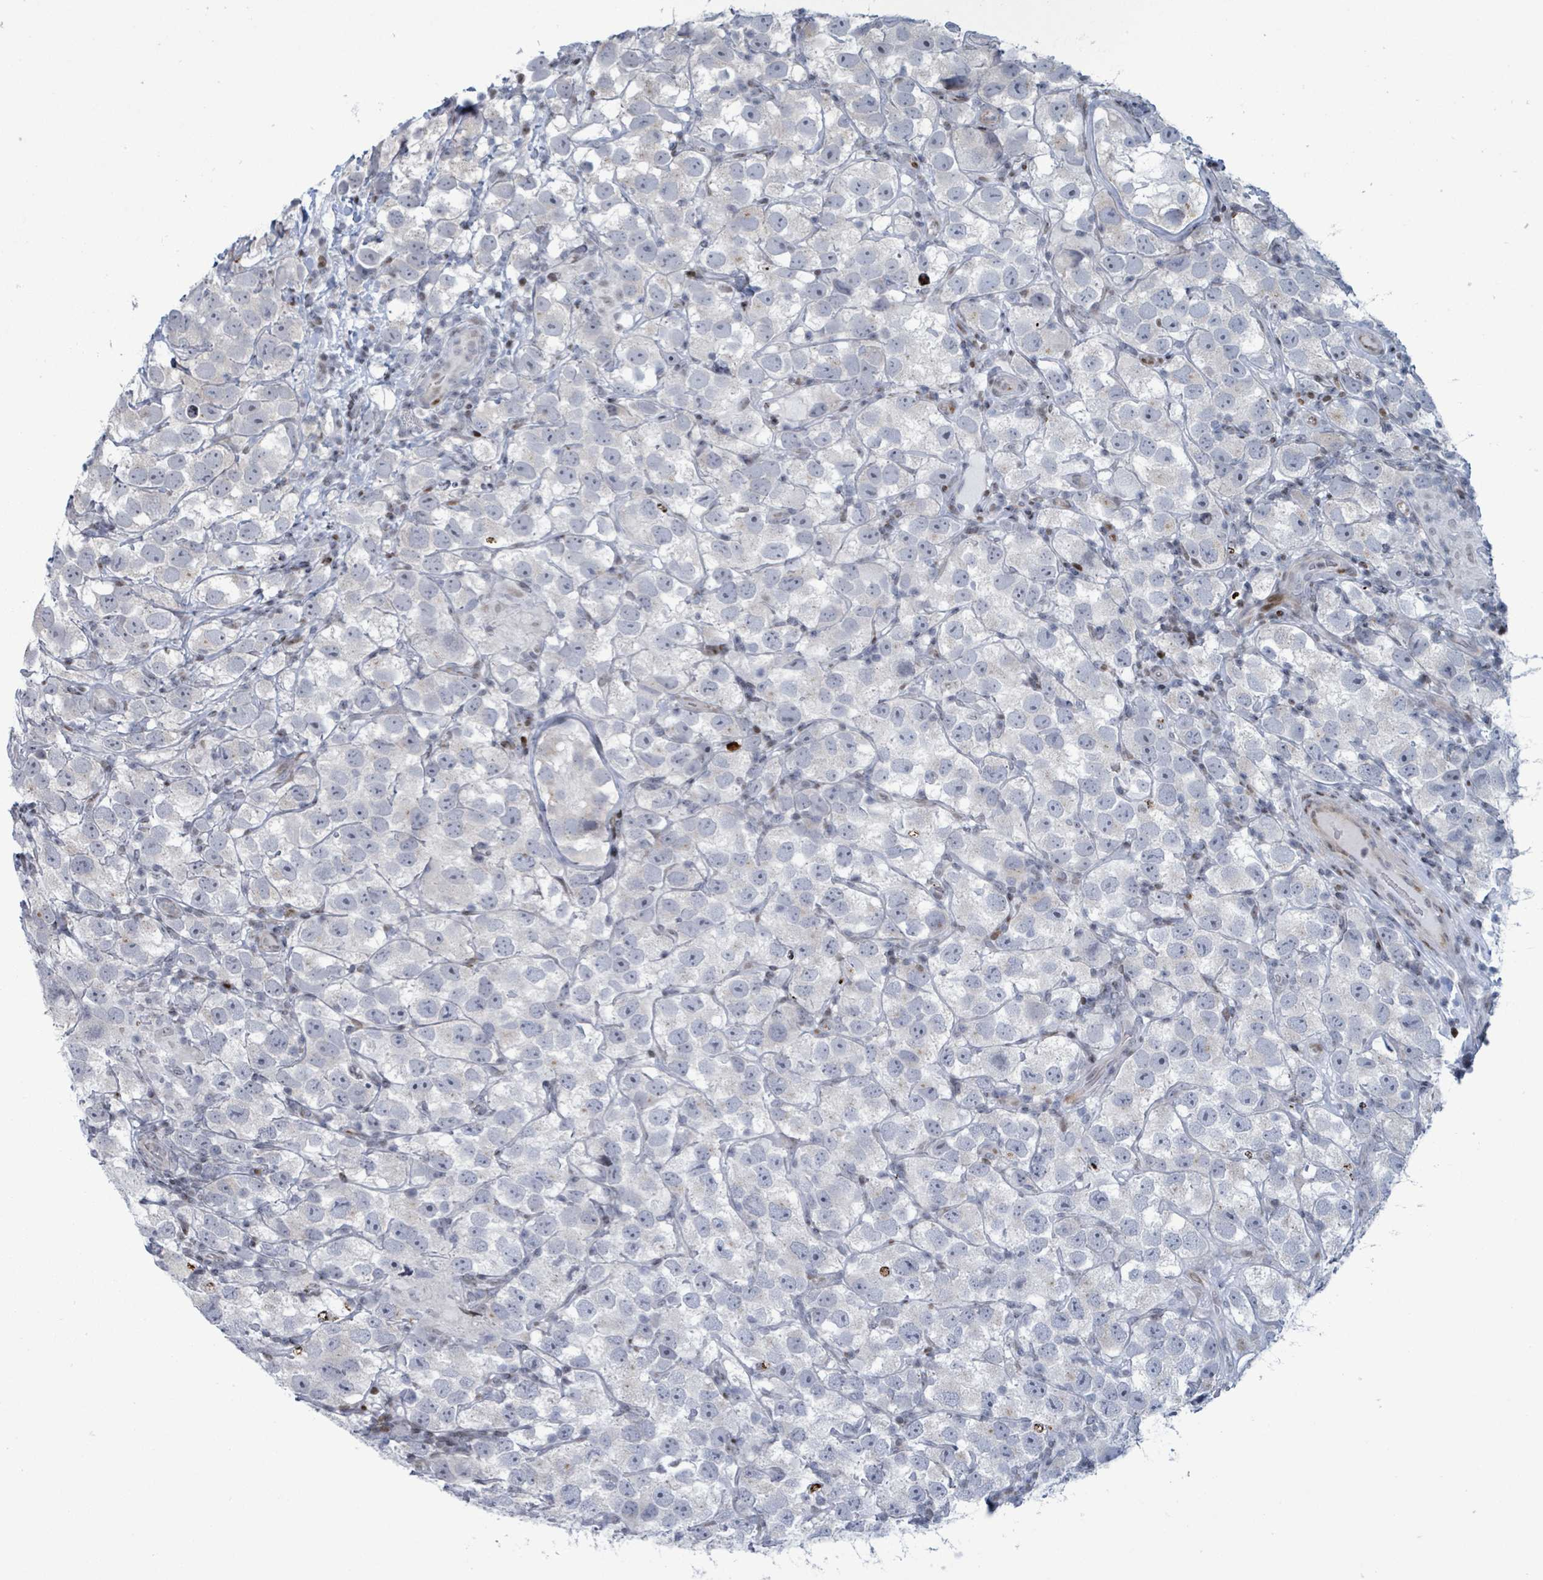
{"staining": {"intensity": "negative", "quantity": "none", "location": "none"}, "tissue": "testis cancer", "cell_type": "Tumor cells", "image_type": "cancer", "snomed": [{"axis": "morphology", "description": "Seminoma, NOS"}, {"axis": "topography", "description": "Testis"}], "caption": "Micrograph shows no significant protein staining in tumor cells of testis seminoma.", "gene": "FNDC4", "patient": {"sex": "male", "age": 26}}